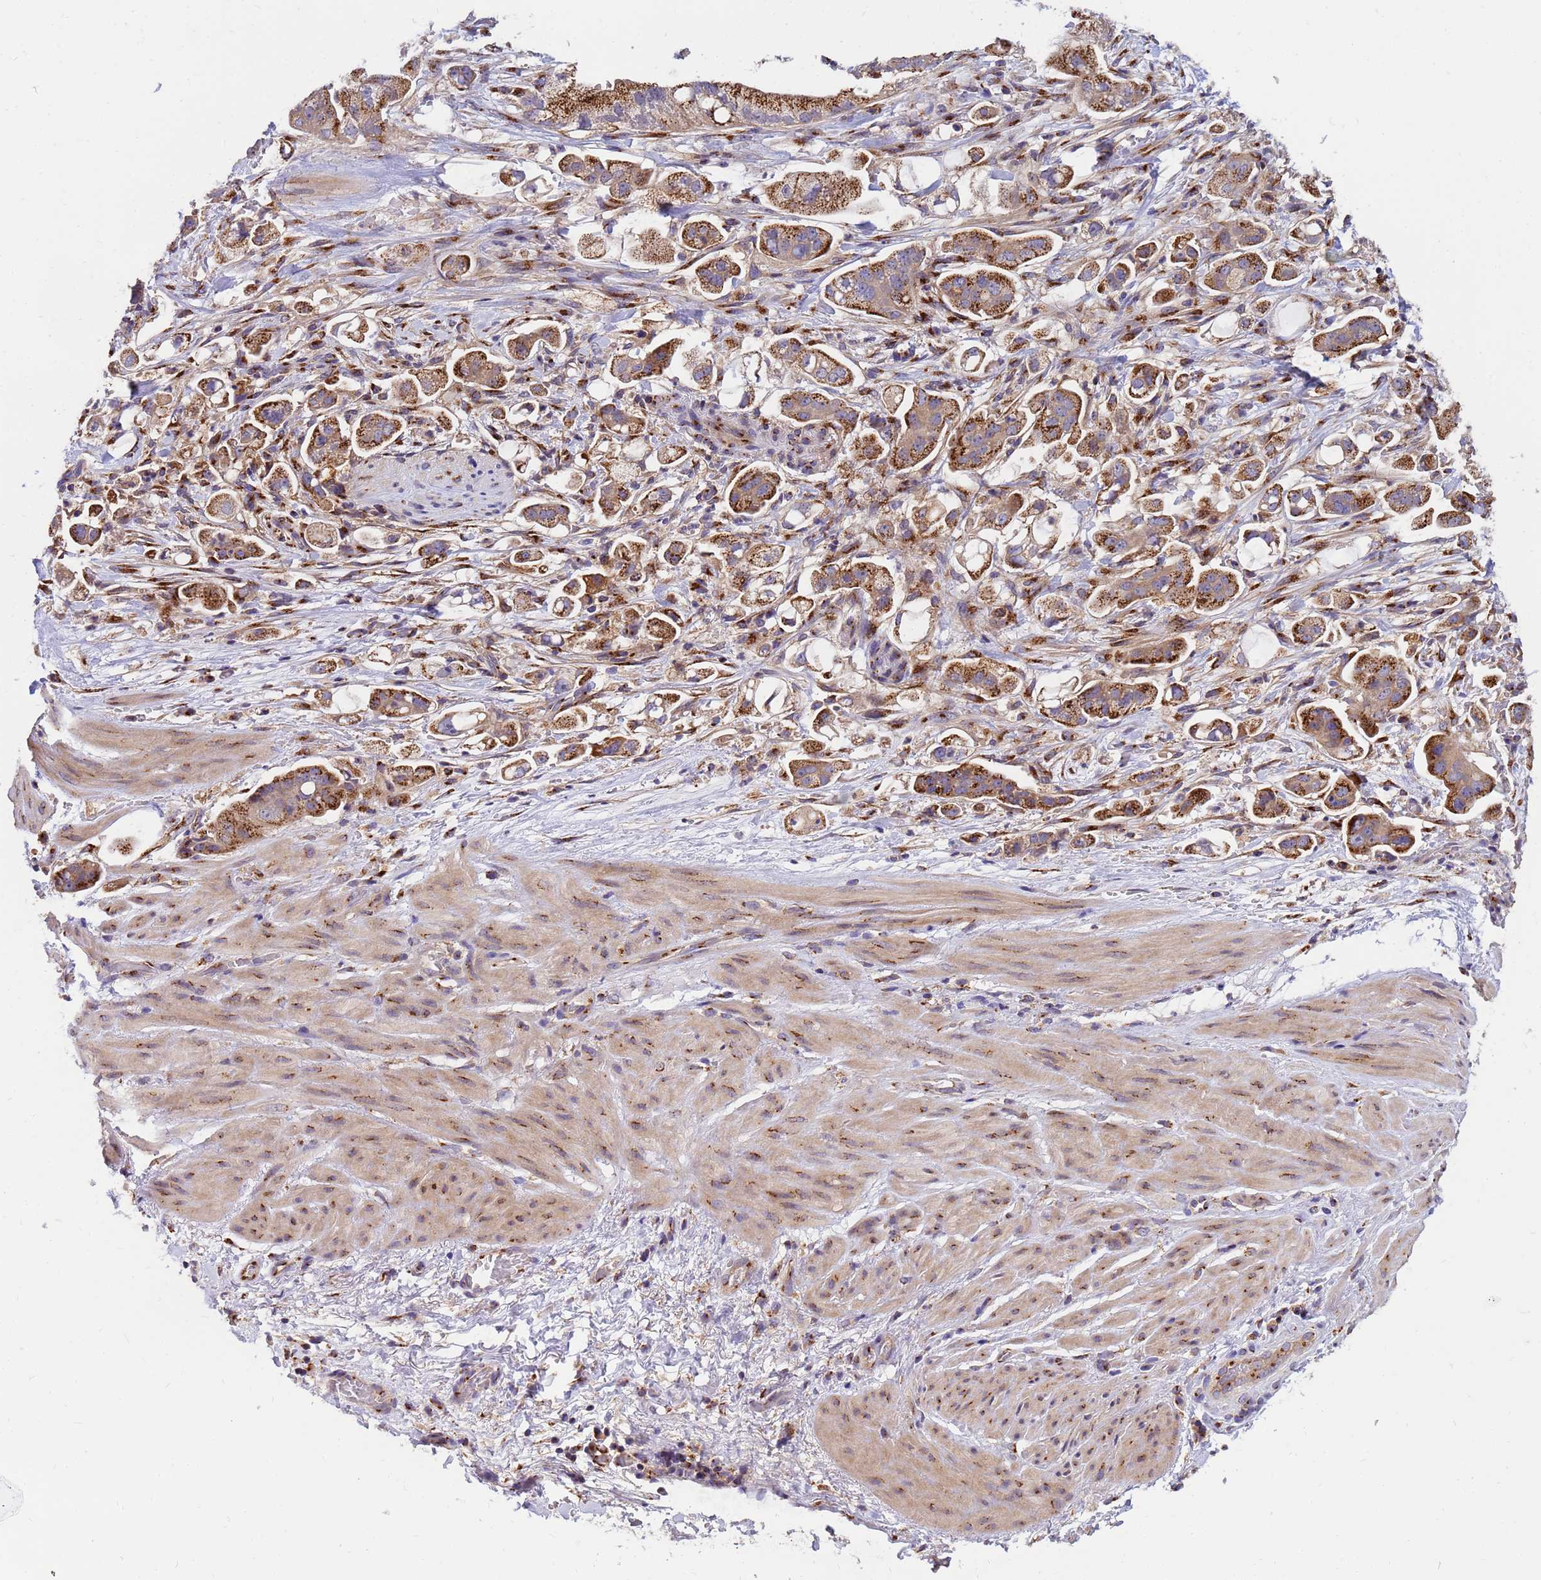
{"staining": {"intensity": "strong", "quantity": ">75%", "location": "cytoplasmic/membranous"}, "tissue": "stomach cancer", "cell_type": "Tumor cells", "image_type": "cancer", "snomed": [{"axis": "morphology", "description": "Adenocarcinoma, NOS"}, {"axis": "topography", "description": "Stomach"}], "caption": "Immunohistochemistry (IHC) (DAB) staining of human stomach cancer demonstrates strong cytoplasmic/membranous protein expression in approximately >75% of tumor cells.", "gene": "HPS3", "patient": {"sex": "male", "age": 62}}